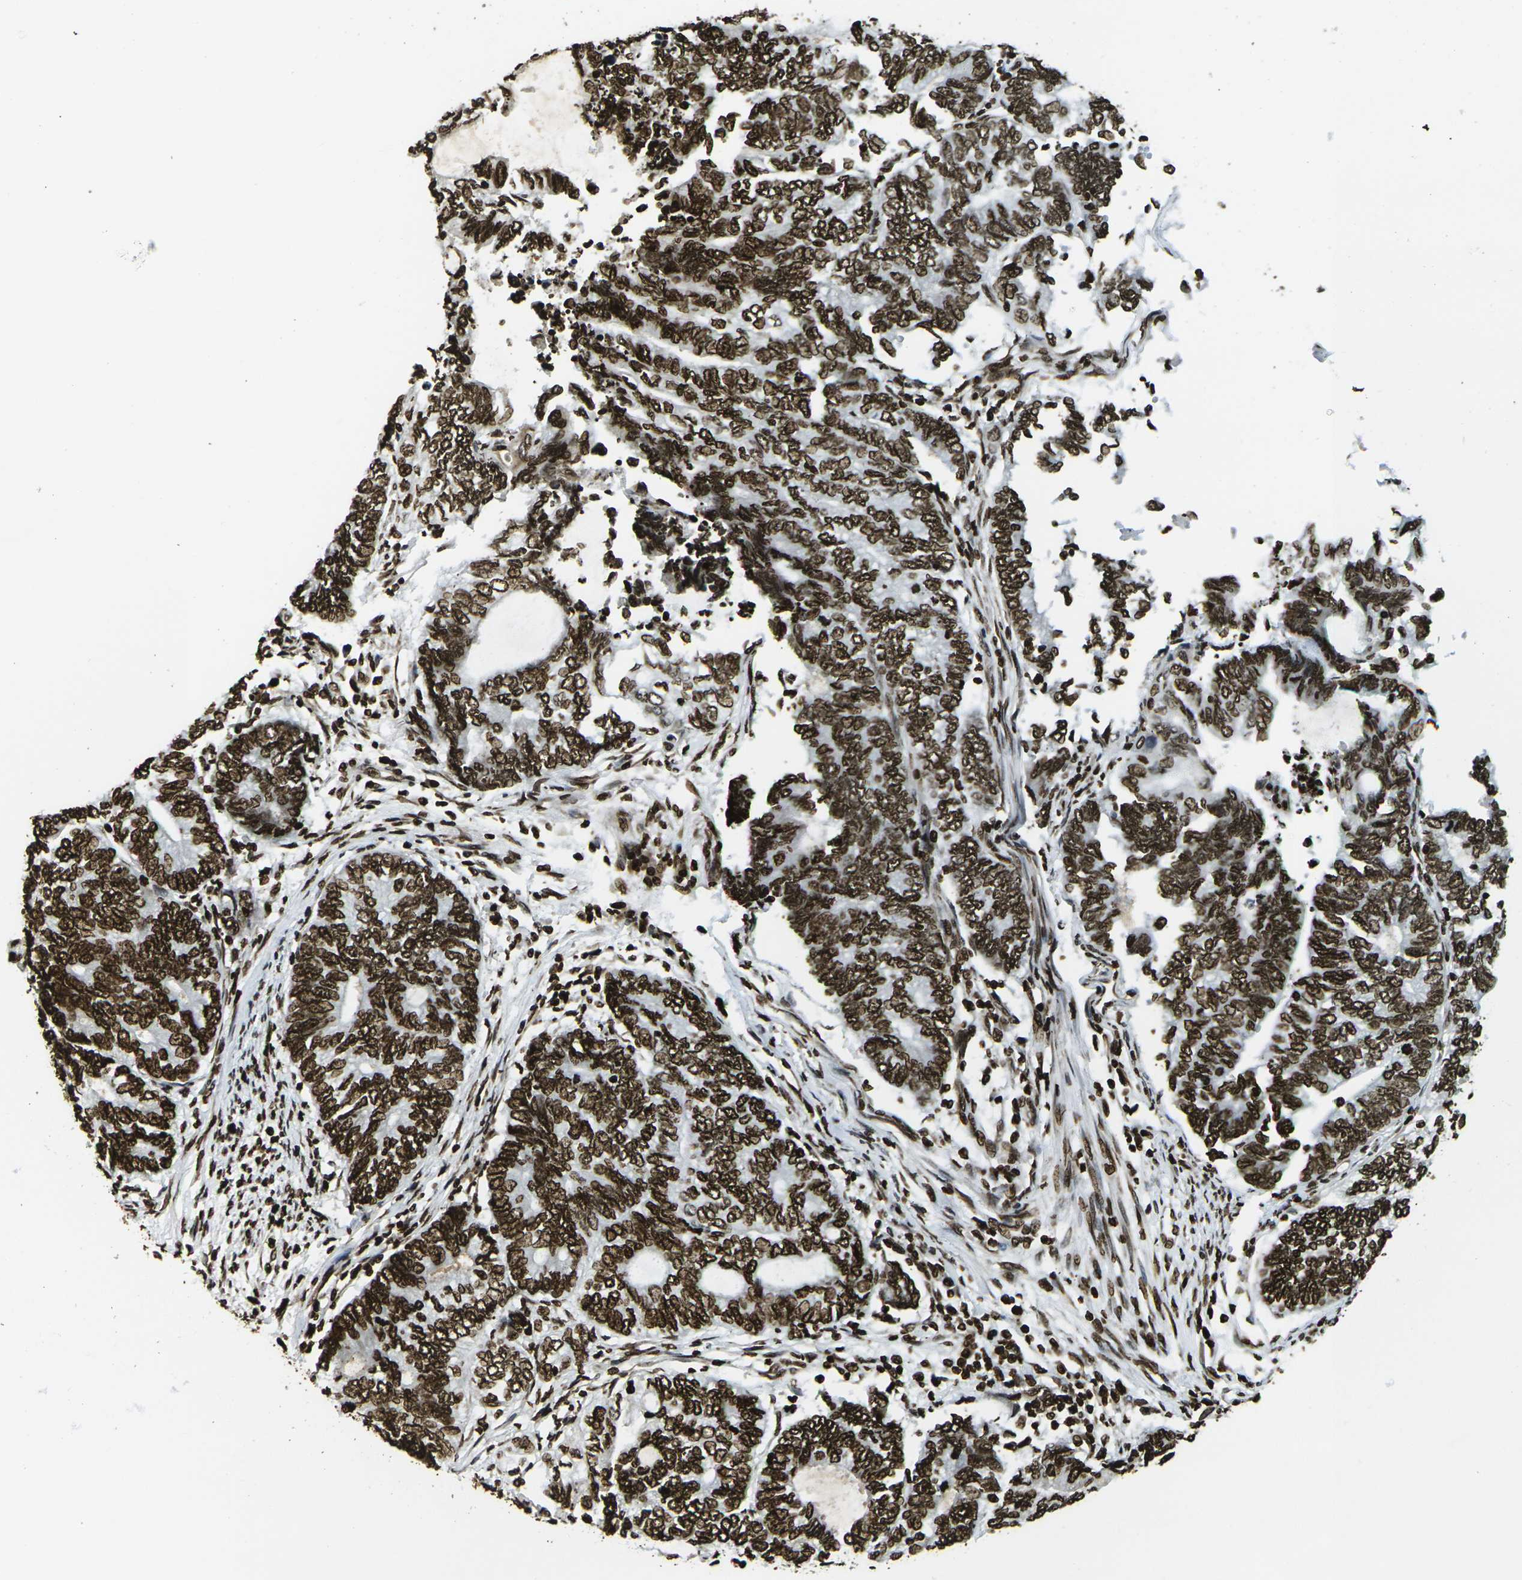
{"staining": {"intensity": "strong", "quantity": ">75%", "location": "nuclear"}, "tissue": "endometrial cancer", "cell_type": "Tumor cells", "image_type": "cancer", "snomed": [{"axis": "morphology", "description": "Adenocarcinoma, NOS"}, {"axis": "topography", "description": "Uterus"}, {"axis": "topography", "description": "Endometrium"}], "caption": "DAB (3,3'-diaminobenzidine) immunohistochemical staining of human endometrial cancer (adenocarcinoma) demonstrates strong nuclear protein positivity in about >75% of tumor cells.", "gene": "H1-2", "patient": {"sex": "female", "age": 70}}